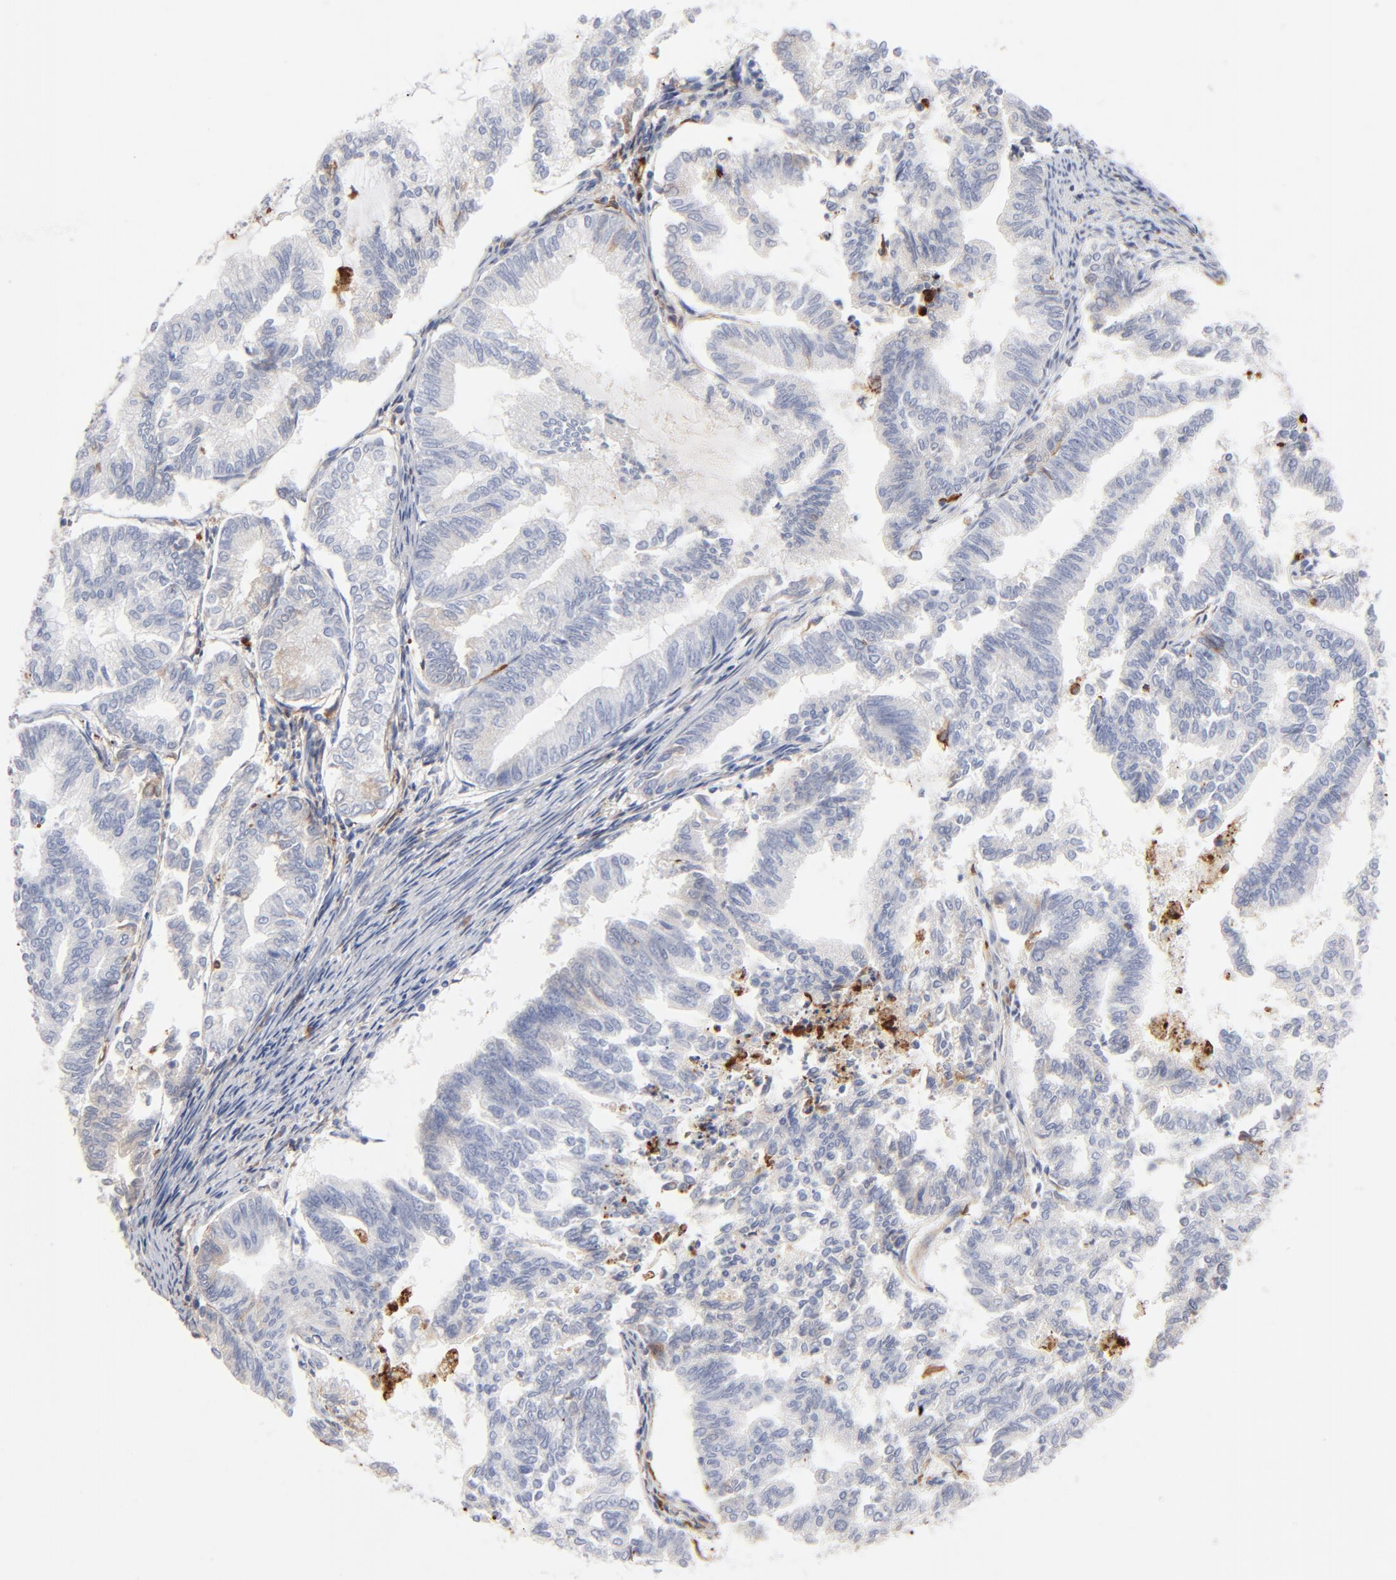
{"staining": {"intensity": "negative", "quantity": "none", "location": "none"}, "tissue": "endometrial cancer", "cell_type": "Tumor cells", "image_type": "cancer", "snomed": [{"axis": "morphology", "description": "Adenocarcinoma, NOS"}, {"axis": "topography", "description": "Endometrium"}], "caption": "Tumor cells show no significant expression in endometrial adenocarcinoma. Brightfield microscopy of immunohistochemistry stained with DAB (3,3'-diaminobenzidine) (brown) and hematoxylin (blue), captured at high magnification.", "gene": "APOH", "patient": {"sex": "female", "age": 79}}